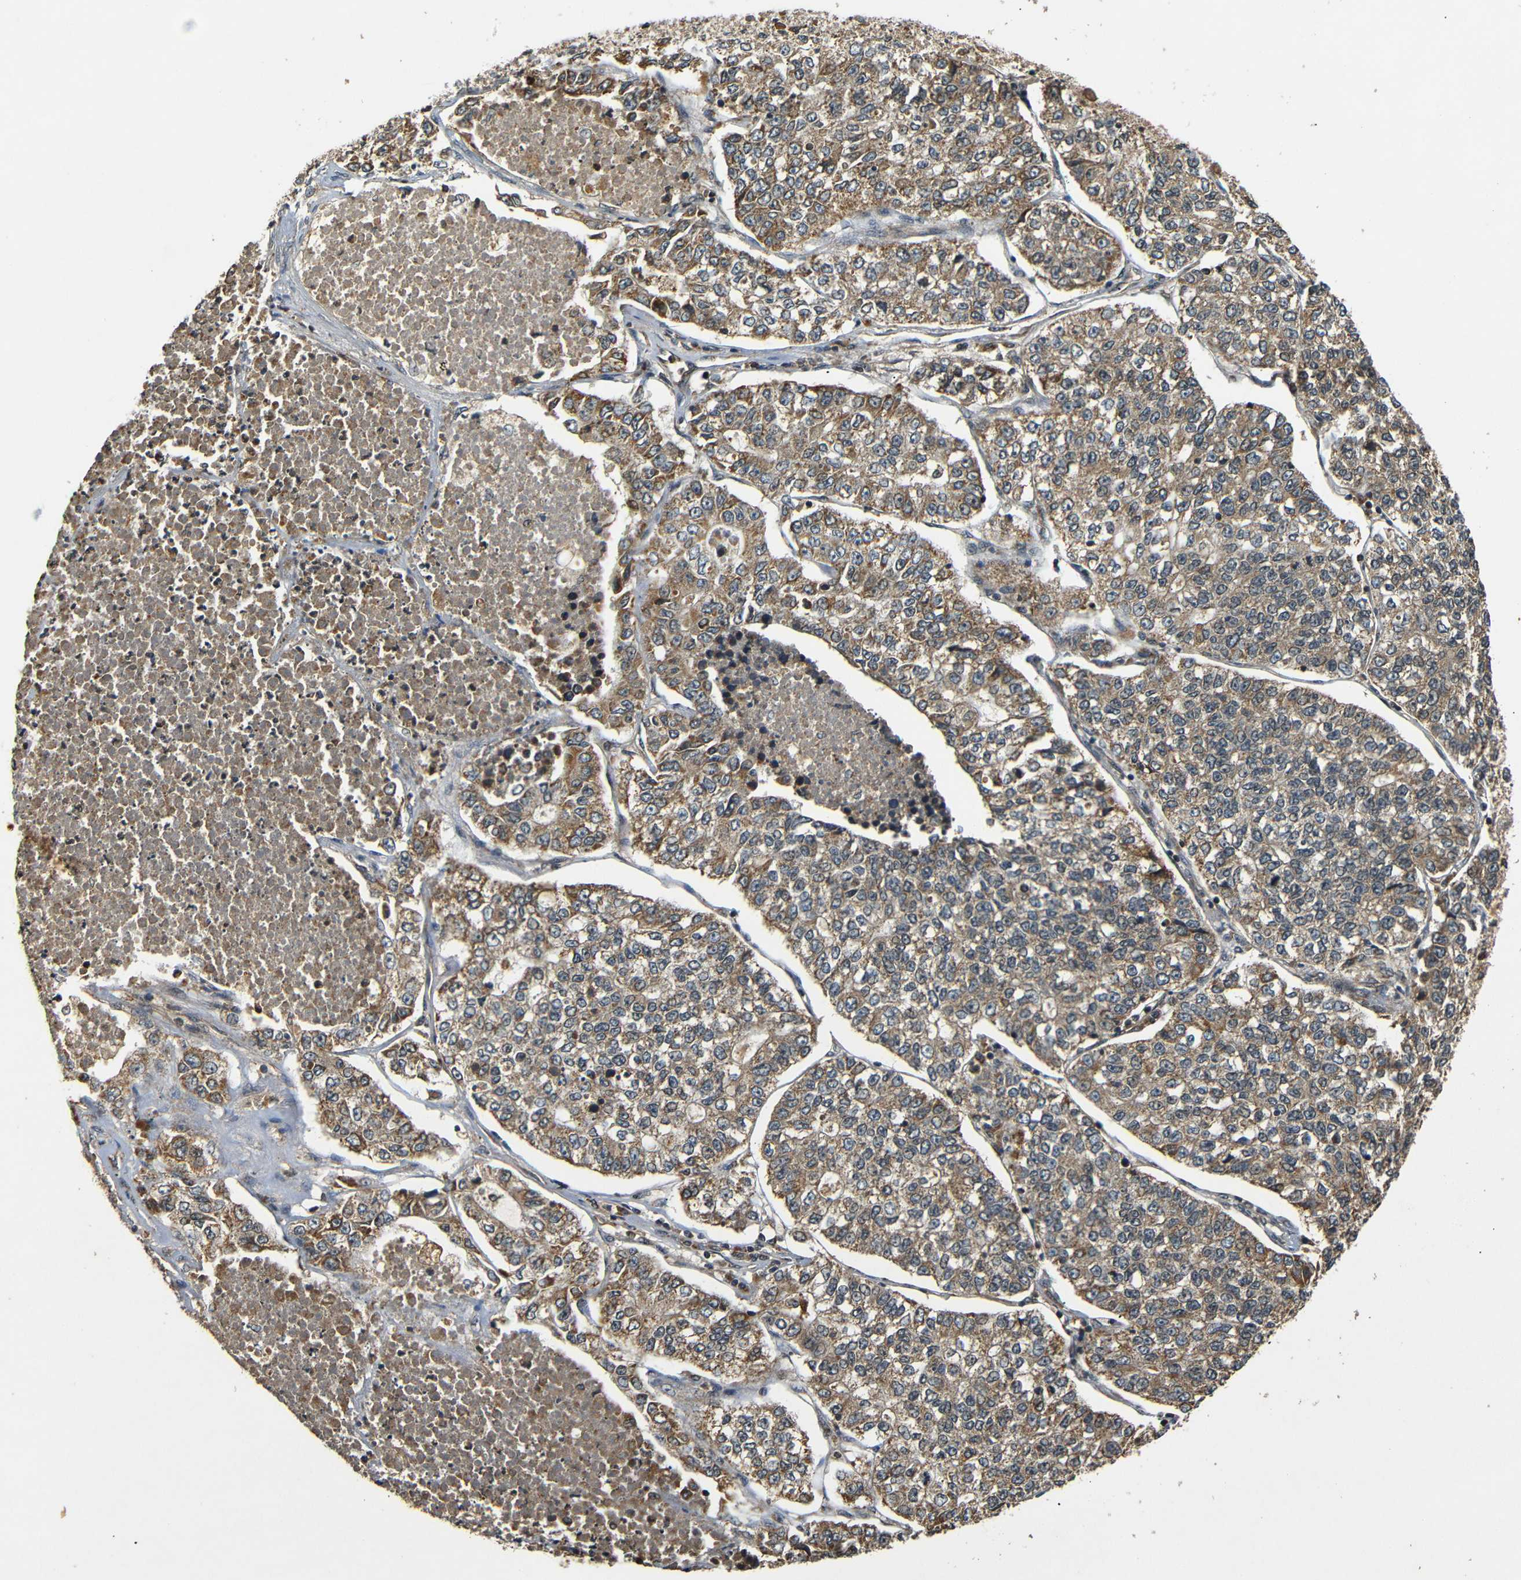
{"staining": {"intensity": "moderate", "quantity": ">75%", "location": "cytoplasmic/membranous"}, "tissue": "lung cancer", "cell_type": "Tumor cells", "image_type": "cancer", "snomed": [{"axis": "morphology", "description": "Adenocarcinoma, NOS"}, {"axis": "topography", "description": "Lung"}], "caption": "There is medium levels of moderate cytoplasmic/membranous positivity in tumor cells of adenocarcinoma (lung), as demonstrated by immunohistochemical staining (brown color).", "gene": "TANK", "patient": {"sex": "male", "age": 49}}